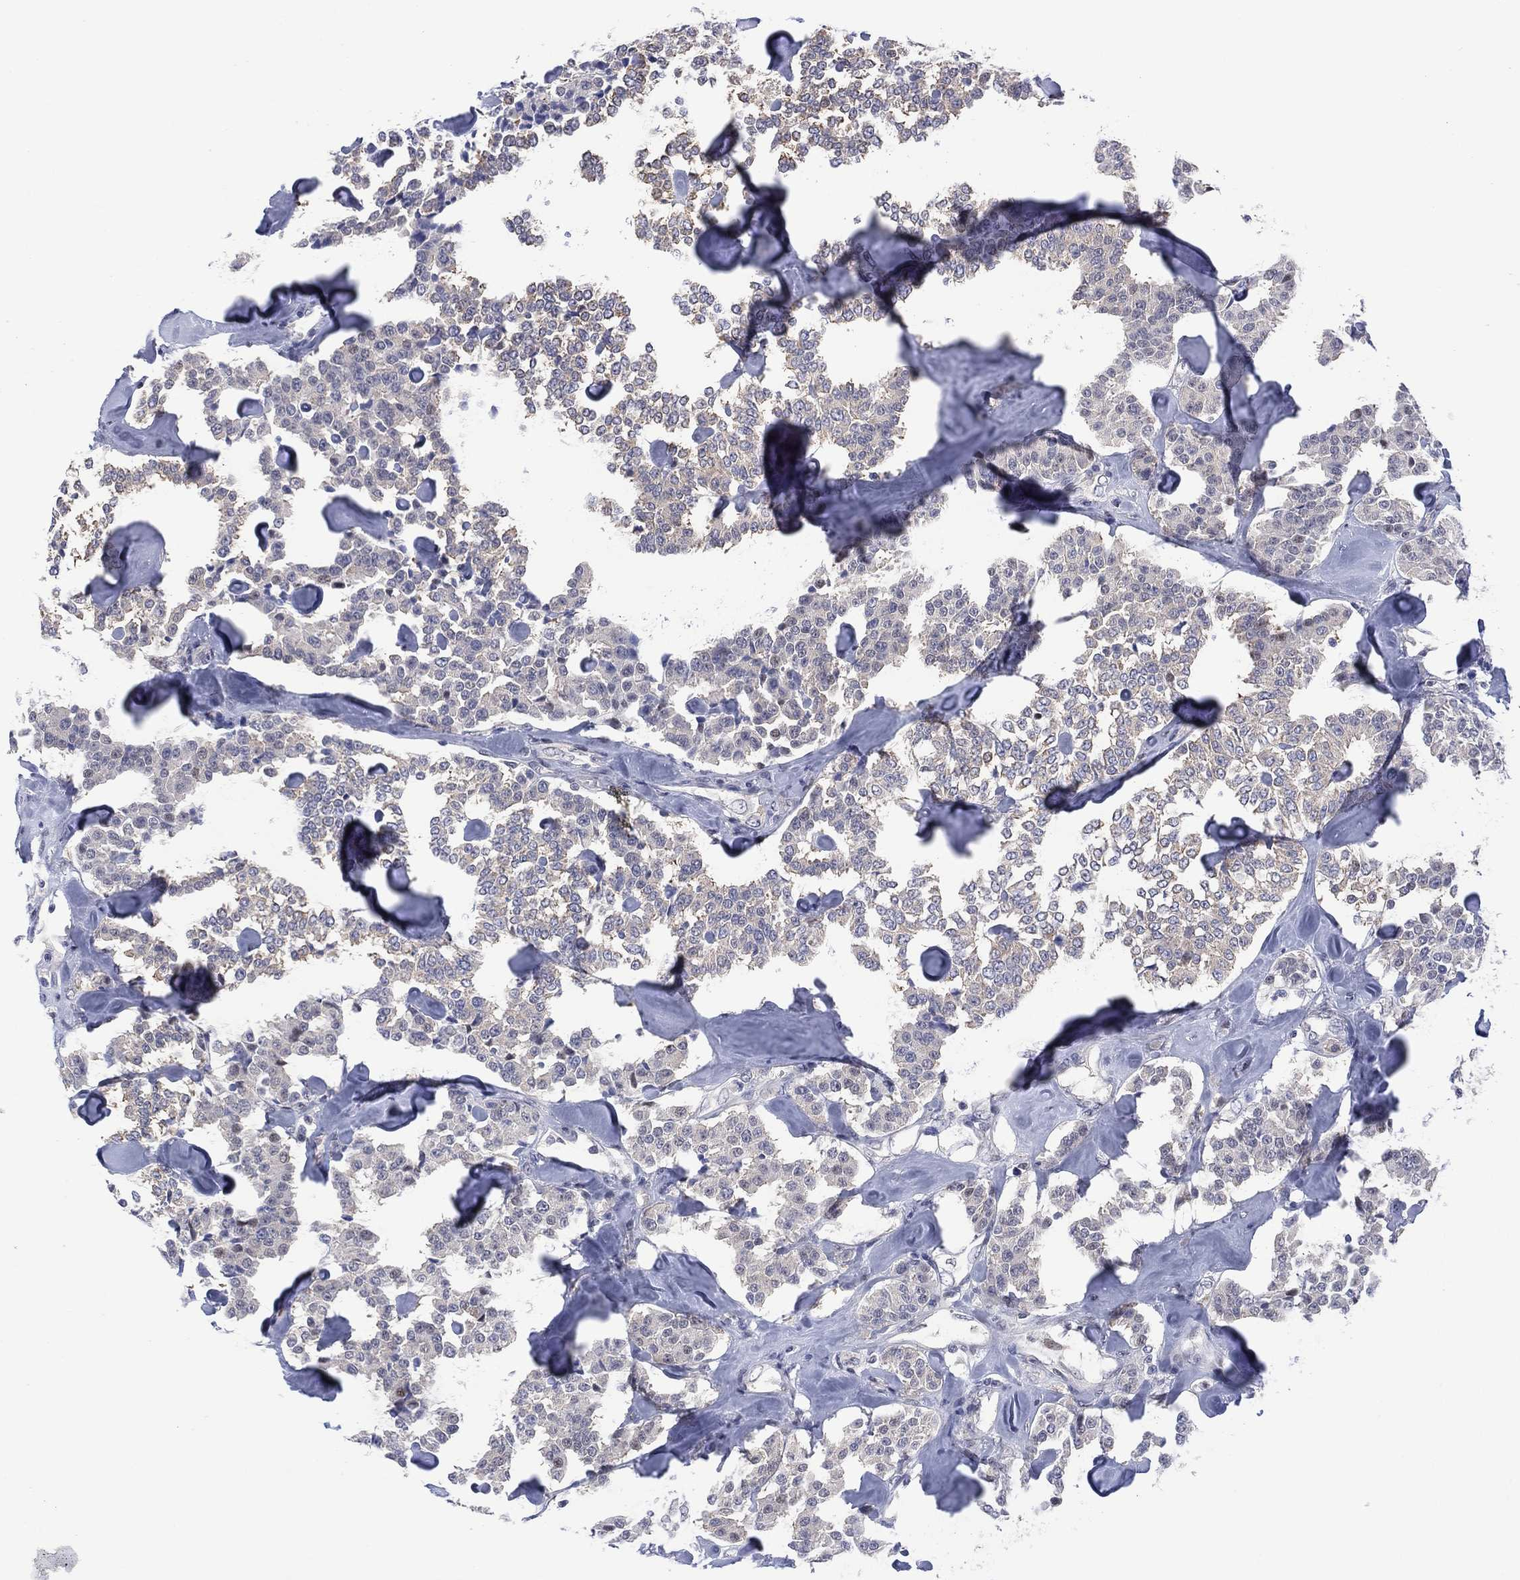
{"staining": {"intensity": "negative", "quantity": "none", "location": "none"}, "tissue": "carcinoid", "cell_type": "Tumor cells", "image_type": "cancer", "snomed": [{"axis": "morphology", "description": "Carcinoid, malignant, NOS"}, {"axis": "topography", "description": "Pancreas"}], "caption": "Immunohistochemistry (IHC) image of human malignant carcinoid stained for a protein (brown), which demonstrates no expression in tumor cells.", "gene": "SLC4A4", "patient": {"sex": "male", "age": 41}}